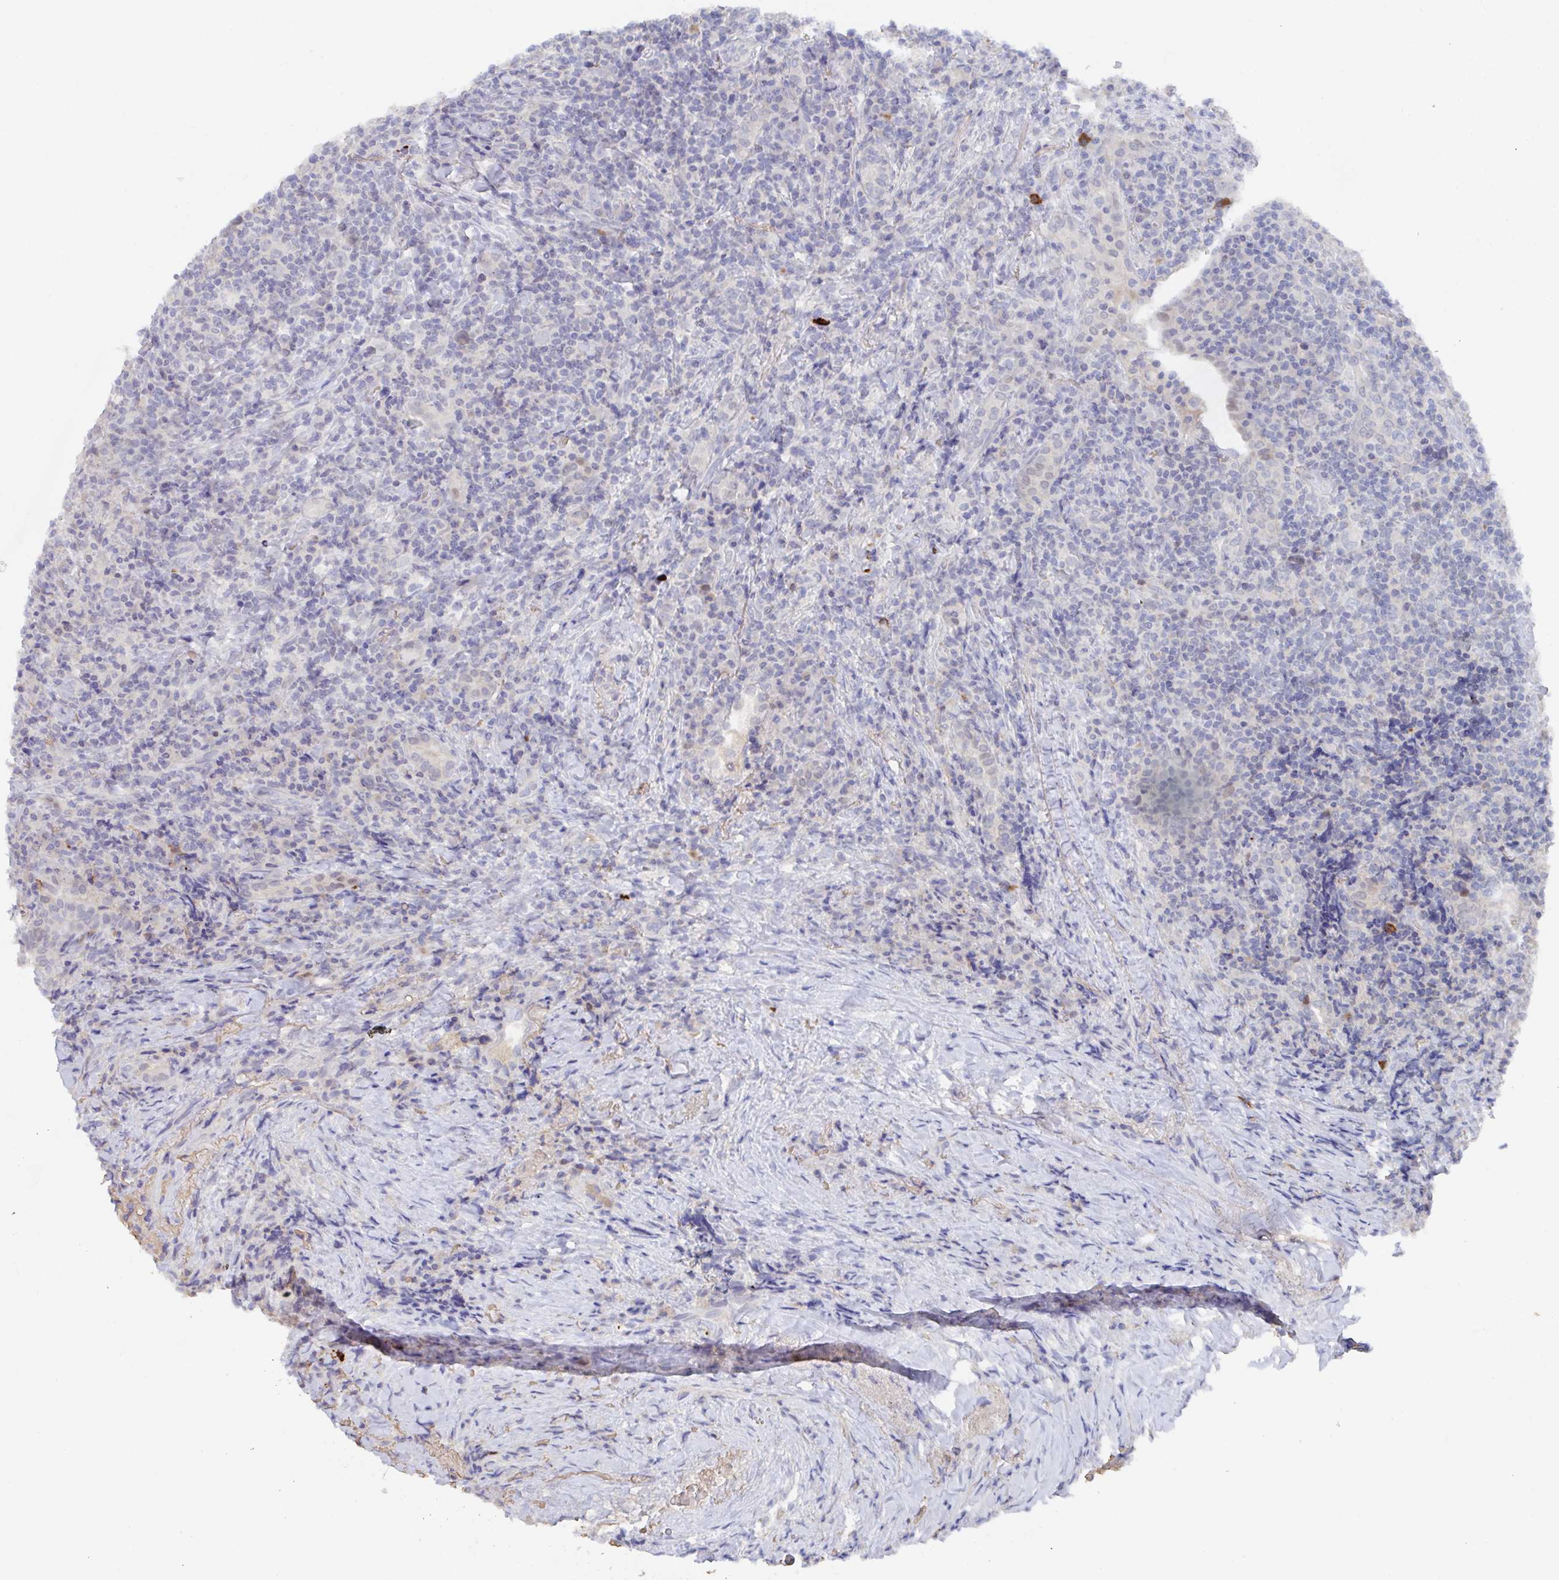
{"staining": {"intensity": "negative", "quantity": "none", "location": "none"}, "tissue": "lymphoma", "cell_type": "Tumor cells", "image_type": "cancer", "snomed": [{"axis": "morphology", "description": "Hodgkin's disease, NOS"}, {"axis": "topography", "description": "Lung"}], "caption": "The IHC image has no significant staining in tumor cells of Hodgkin's disease tissue.", "gene": "KCNK5", "patient": {"sex": "male", "age": 17}}